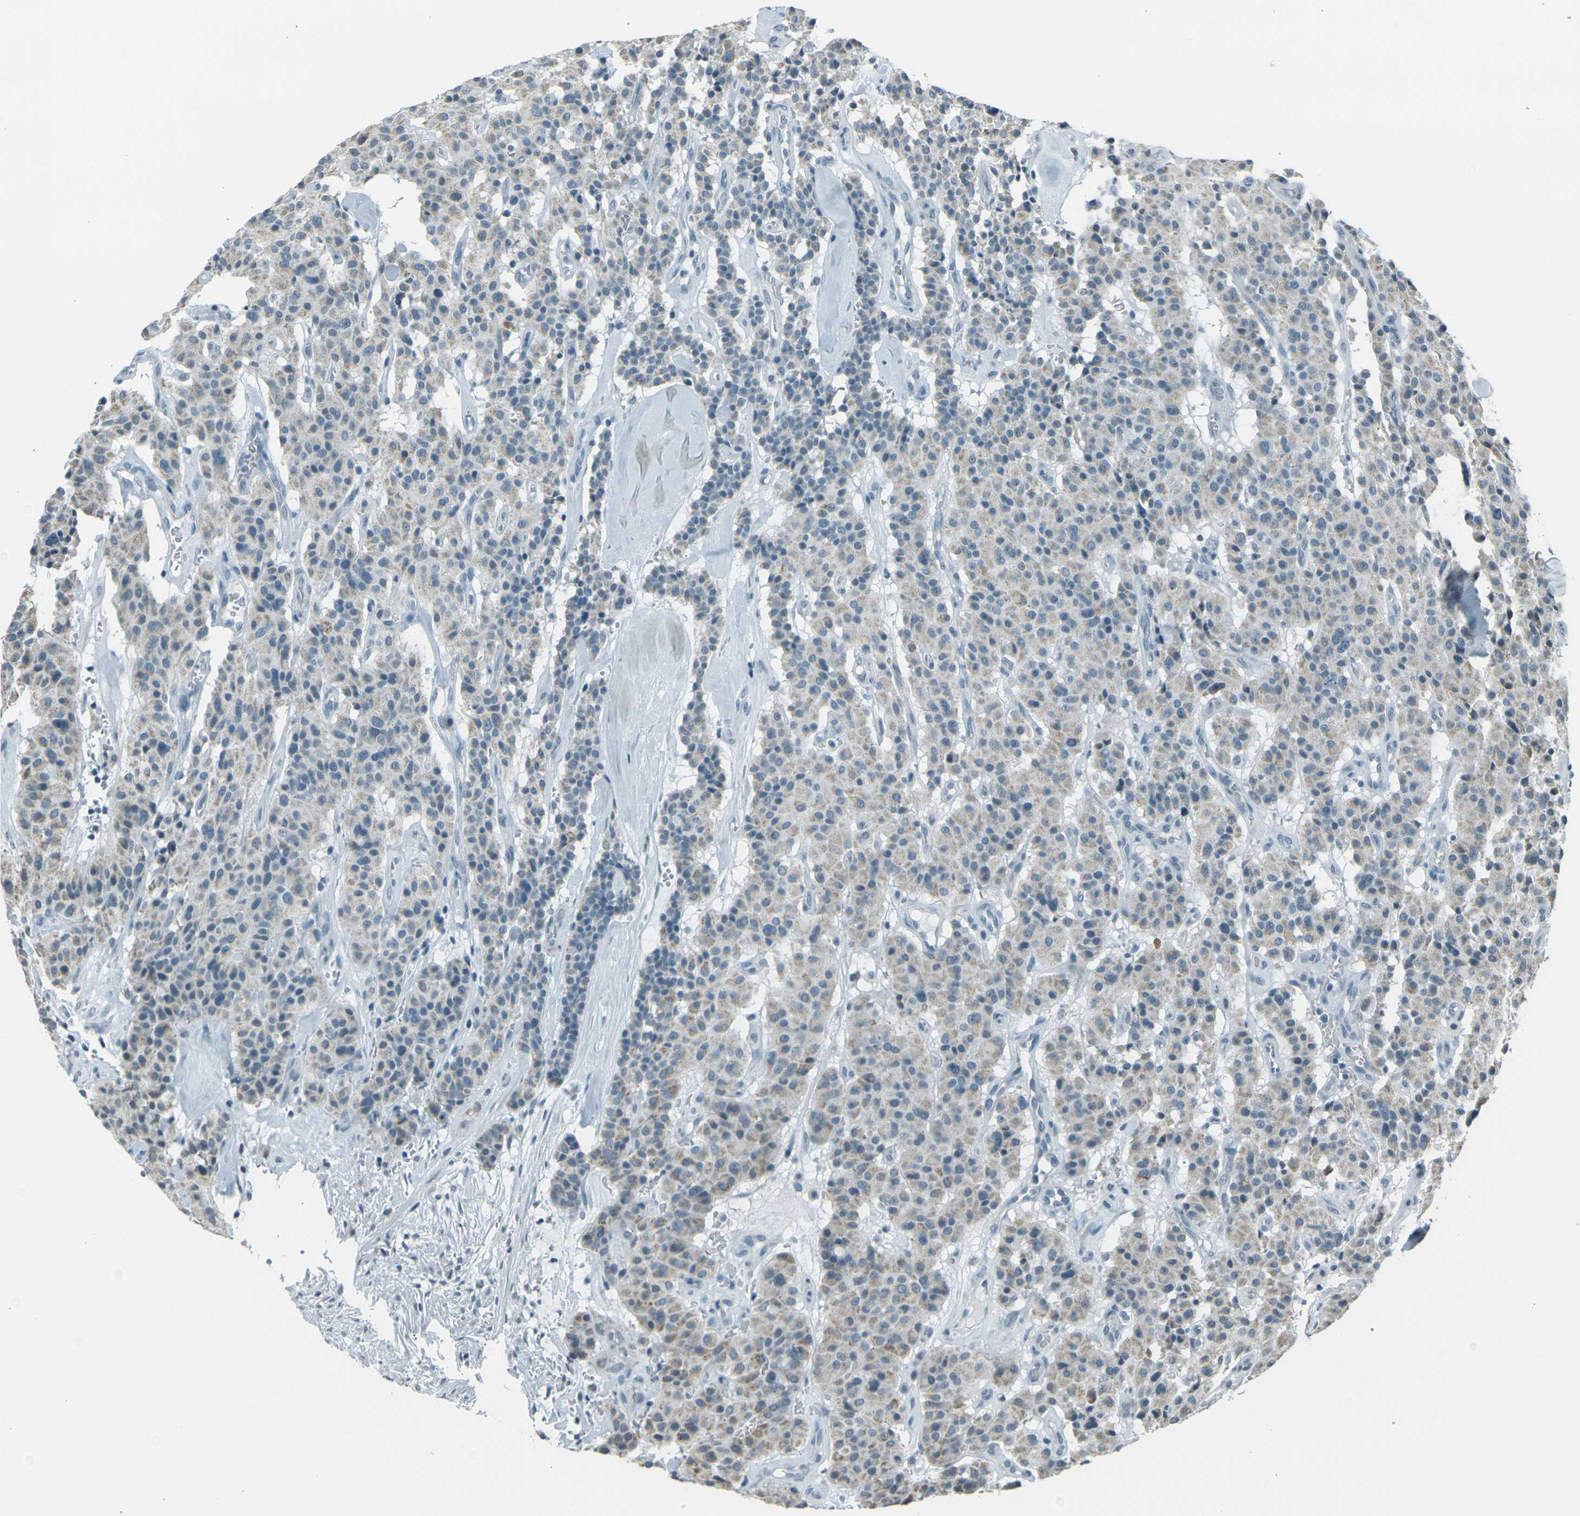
{"staining": {"intensity": "weak", "quantity": ">75%", "location": "cytoplasmic/membranous"}, "tissue": "carcinoid", "cell_type": "Tumor cells", "image_type": "cancer", "snomed": [{"axis": "morphology", "description": "Carcinoid, malignant, NOS"}, {"axis": "topography", "description": "Lung"}], "caption": "Immunohistochemistry (IHC) staining of carcinoid, which displays low levels of weak cytoplasmic/membranous expression in approximately >75% of tumor cells indicating weak cytoplasmic/membranous protein positivity. The staining was performed using DAB (brown) for protein detection and nuclei were counterstained in hematoxylin (blue).", "gene": "H2BC1", "patient": {"sex": "male", "age": 30}}